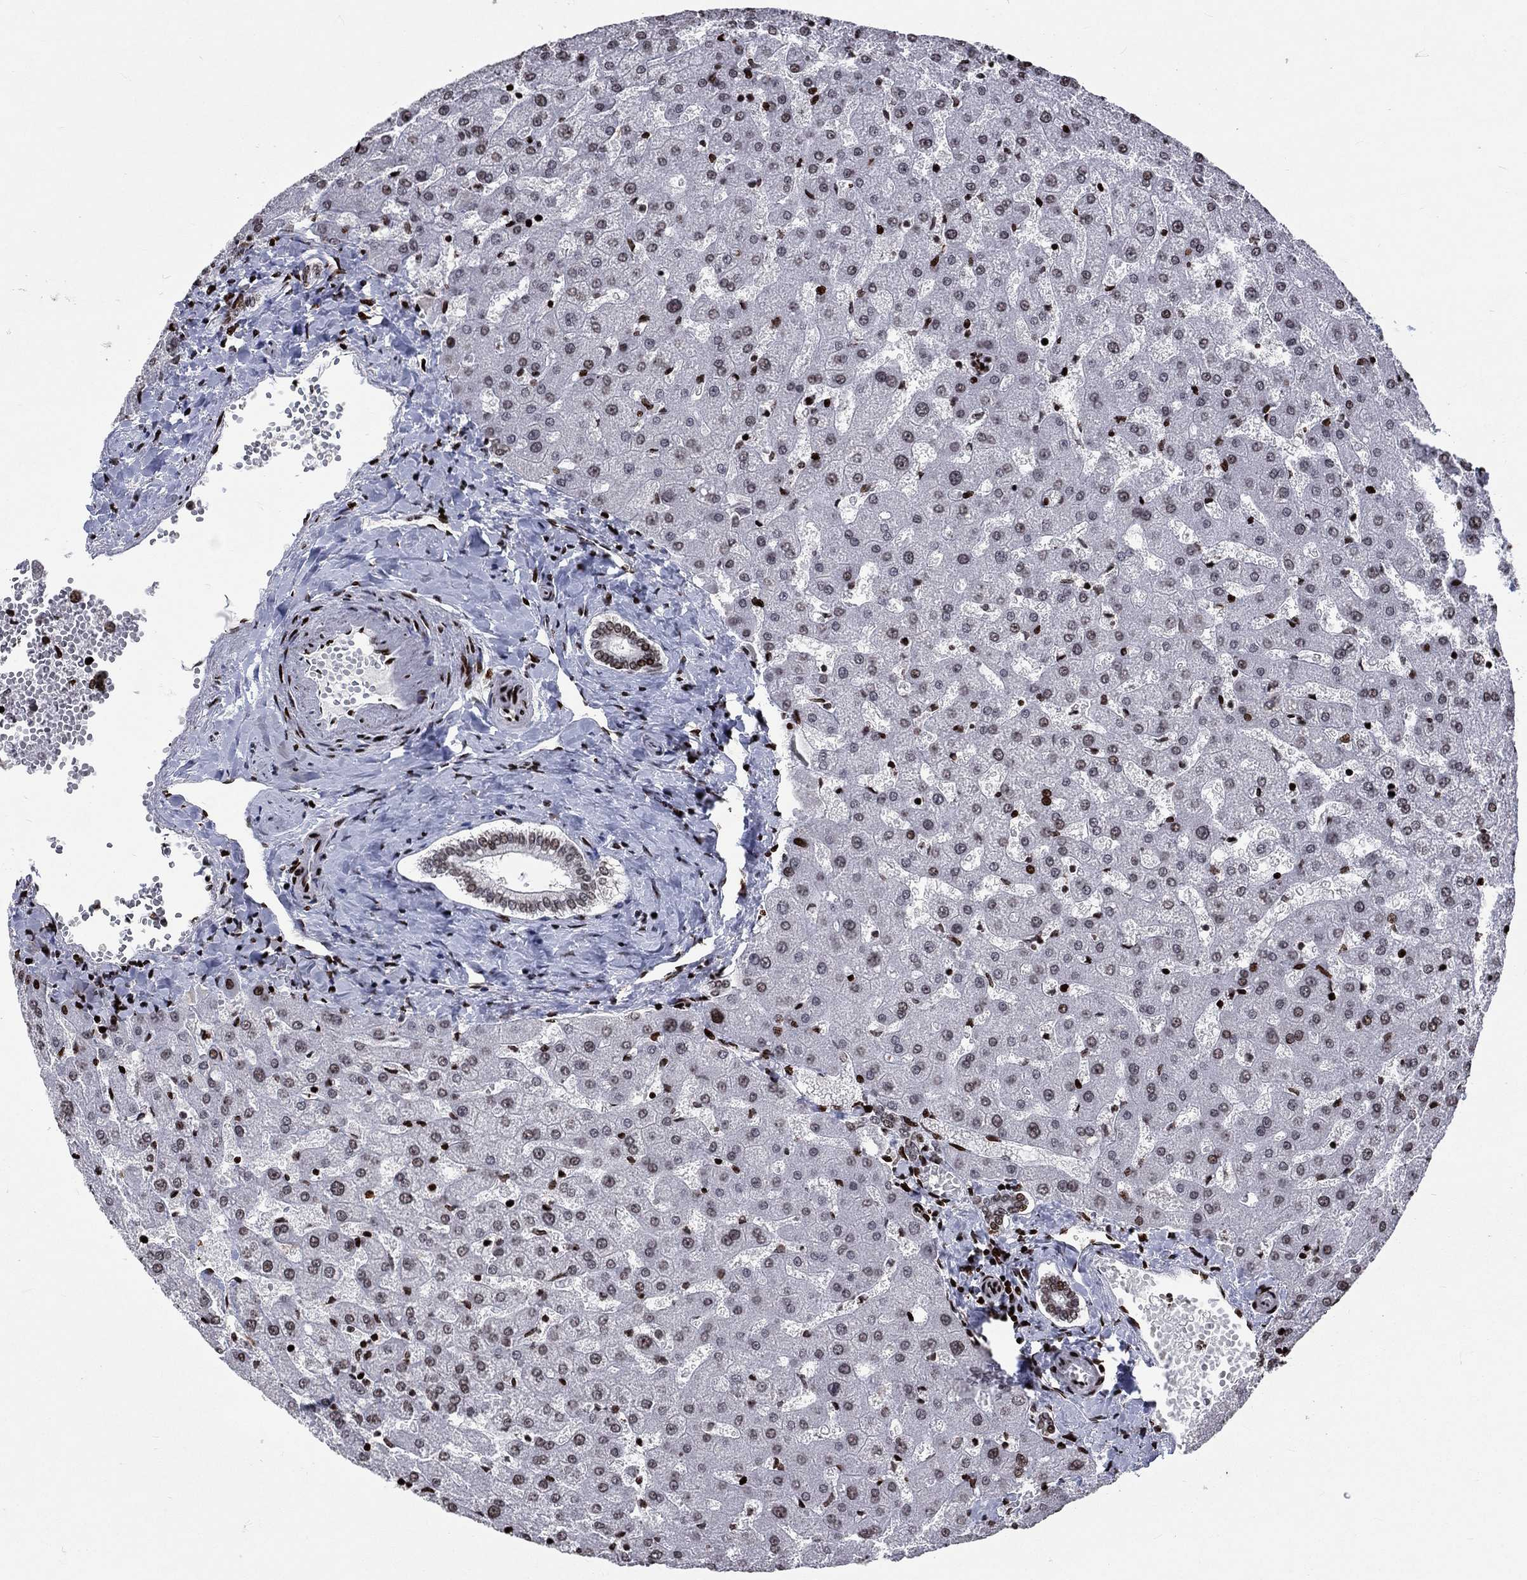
{"staining": {"intensity": "moderate", "quantity": "<25%", "location": "nuclear"}, "tissue": "liver", "cell_type": "Cholangiocytes", "image_type": "normal", "snomed": [{"axis": "morphology", "description": "Normal tissue, NOS"}, {"axis": "topography", "description": "Liver"}], "caption": "Liver stained with a brown dye exhibits moderate nuclear positive positivity in approximately <25% of cholangiocytes.", "gene": "SRSF3", "patient": {"sex": "female", "age": 50}}